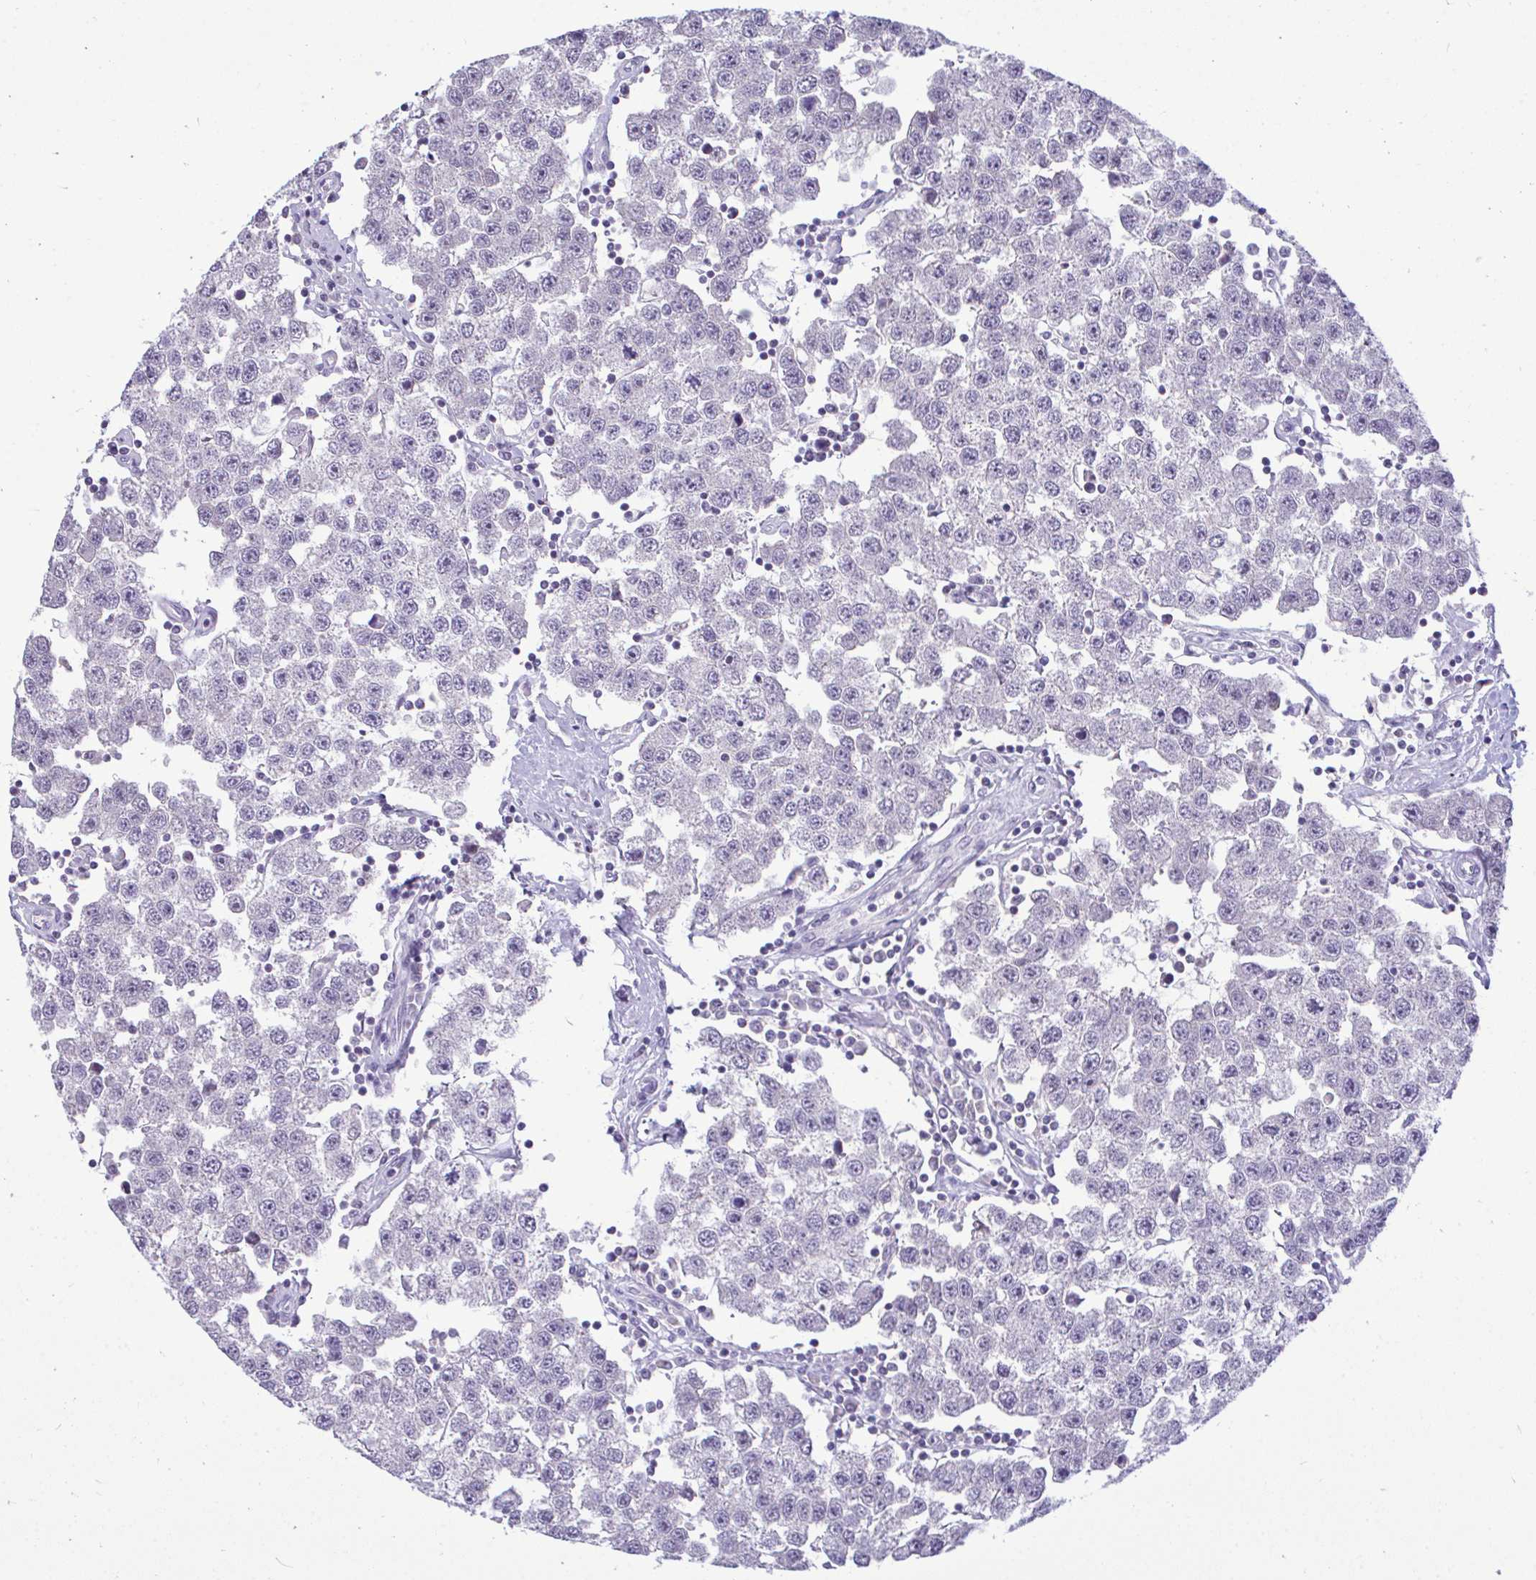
{"staining": {"intensity": "negative", "quantity": "none", "location": "none"}, "tissue": "testis cancer", "cell_type": "Tumor cells", "image_type": "cancer", "snomed": [{"axis": "morphology", "description": "Seminoma, NOS"}, {"axis": "topography", "description": "Testis"}], "caption": "Testis seminoma was stained to show a protein in brown. There is no significant positivity in tumor cells.", "gene": "PIGK", "patient": {"sex": "male", "age": 34}}